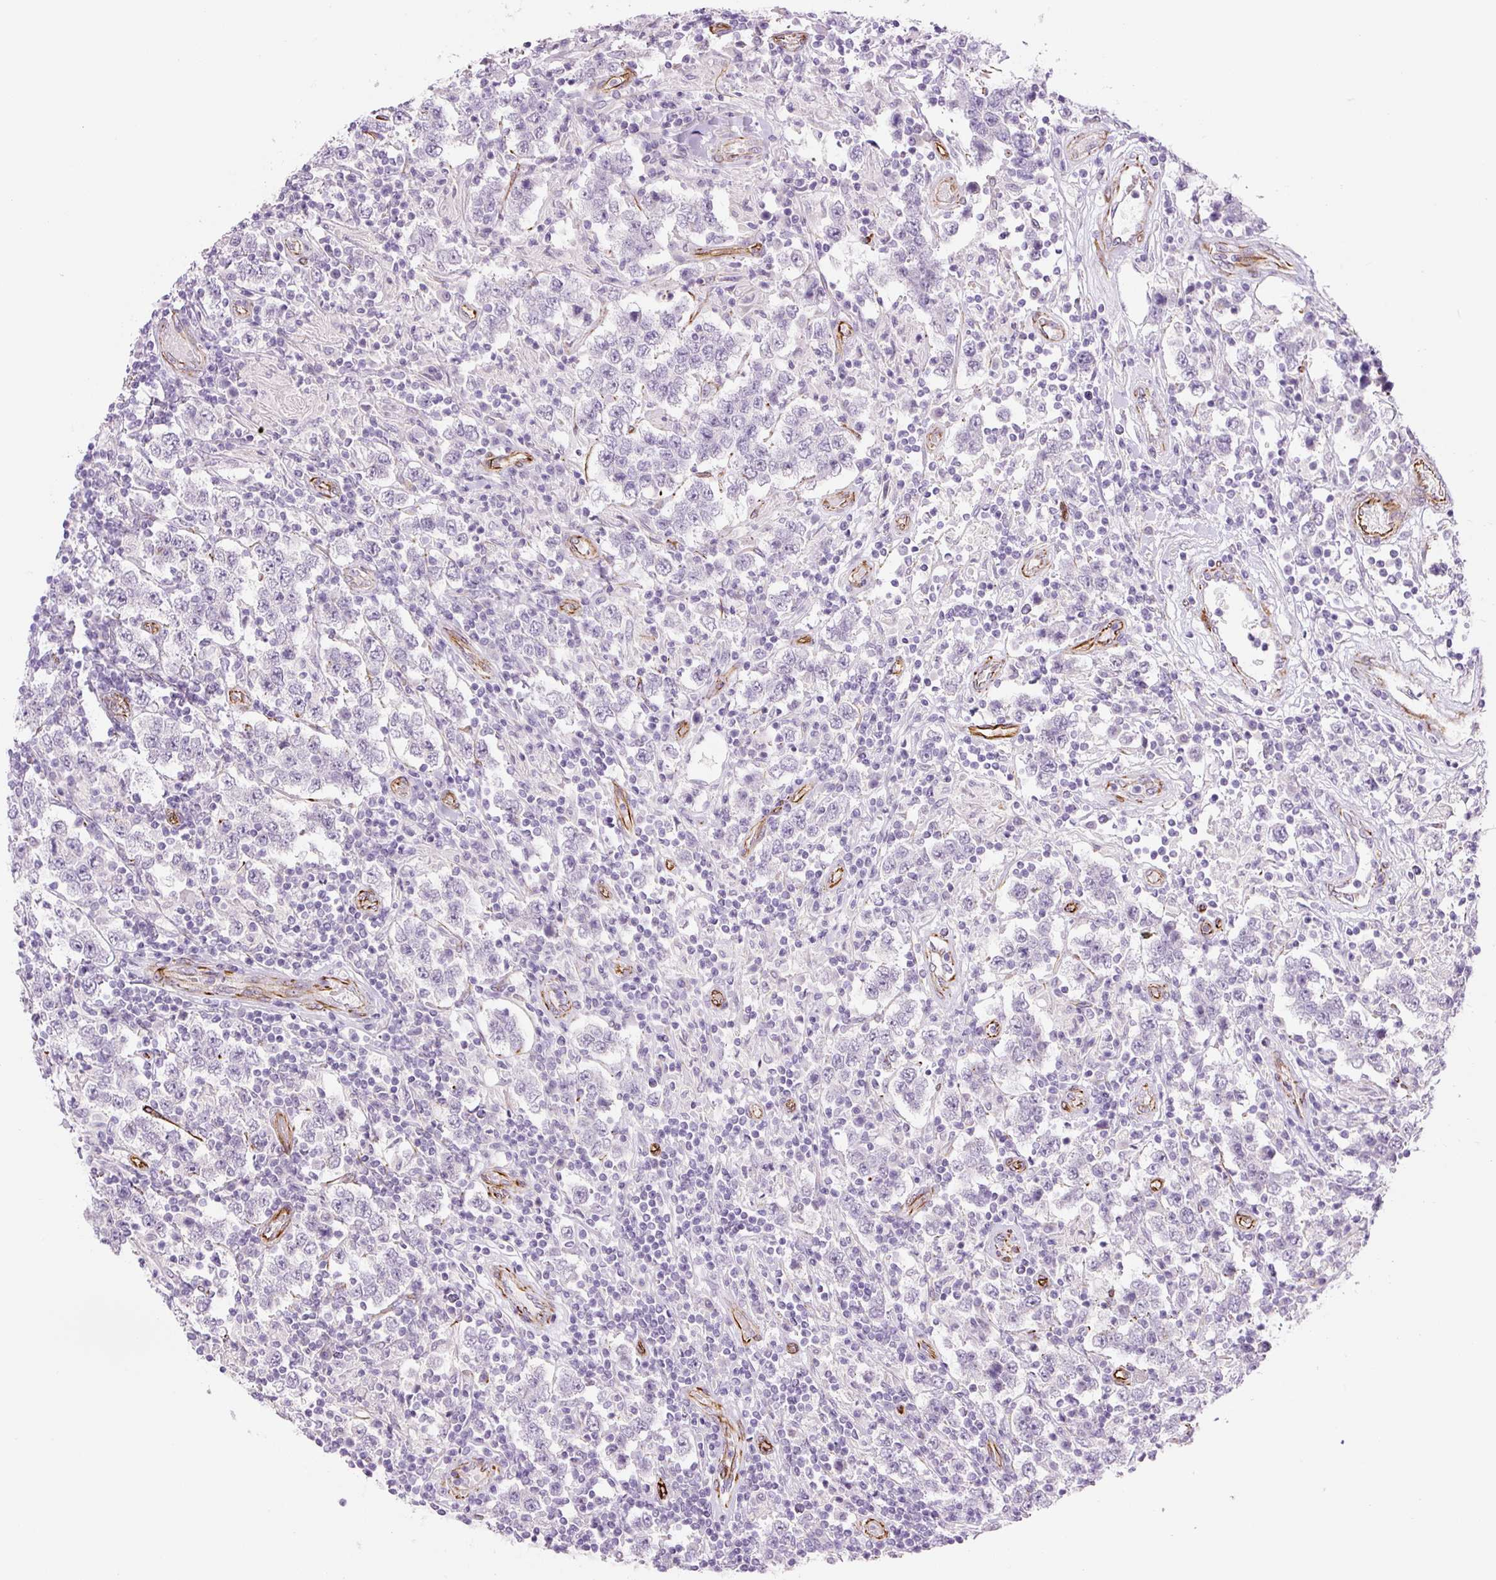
{"staining": {"intensity": "negative", "quantity": "none", "location": "none"}, "tissue": "testis cancer", "cell_type": "Tumor cells", "image_type": "cancer", "snomed": [{"axis": "morphology", "description": "Normal tissue, NOS"}, {"axis": "morphology", "description": "Urothelial carcinoma, High grade"}, {"axis": "morphology", "description": "Seminoma, NOS"}, {"axis": "morphology", "description": "Carcinoma, Embryonal, NOS"}, {"axis": "topography", "description": "Urinary bladder"}, {"axis": "topography", "description": "Testis"}], "caption": "Histopathology image shows no protein positivity in tumor cells of testis urothelial carcinoma (high-grade) tissue.", "gene": "NES", "patient": {"sex": "male", "age": 41}}